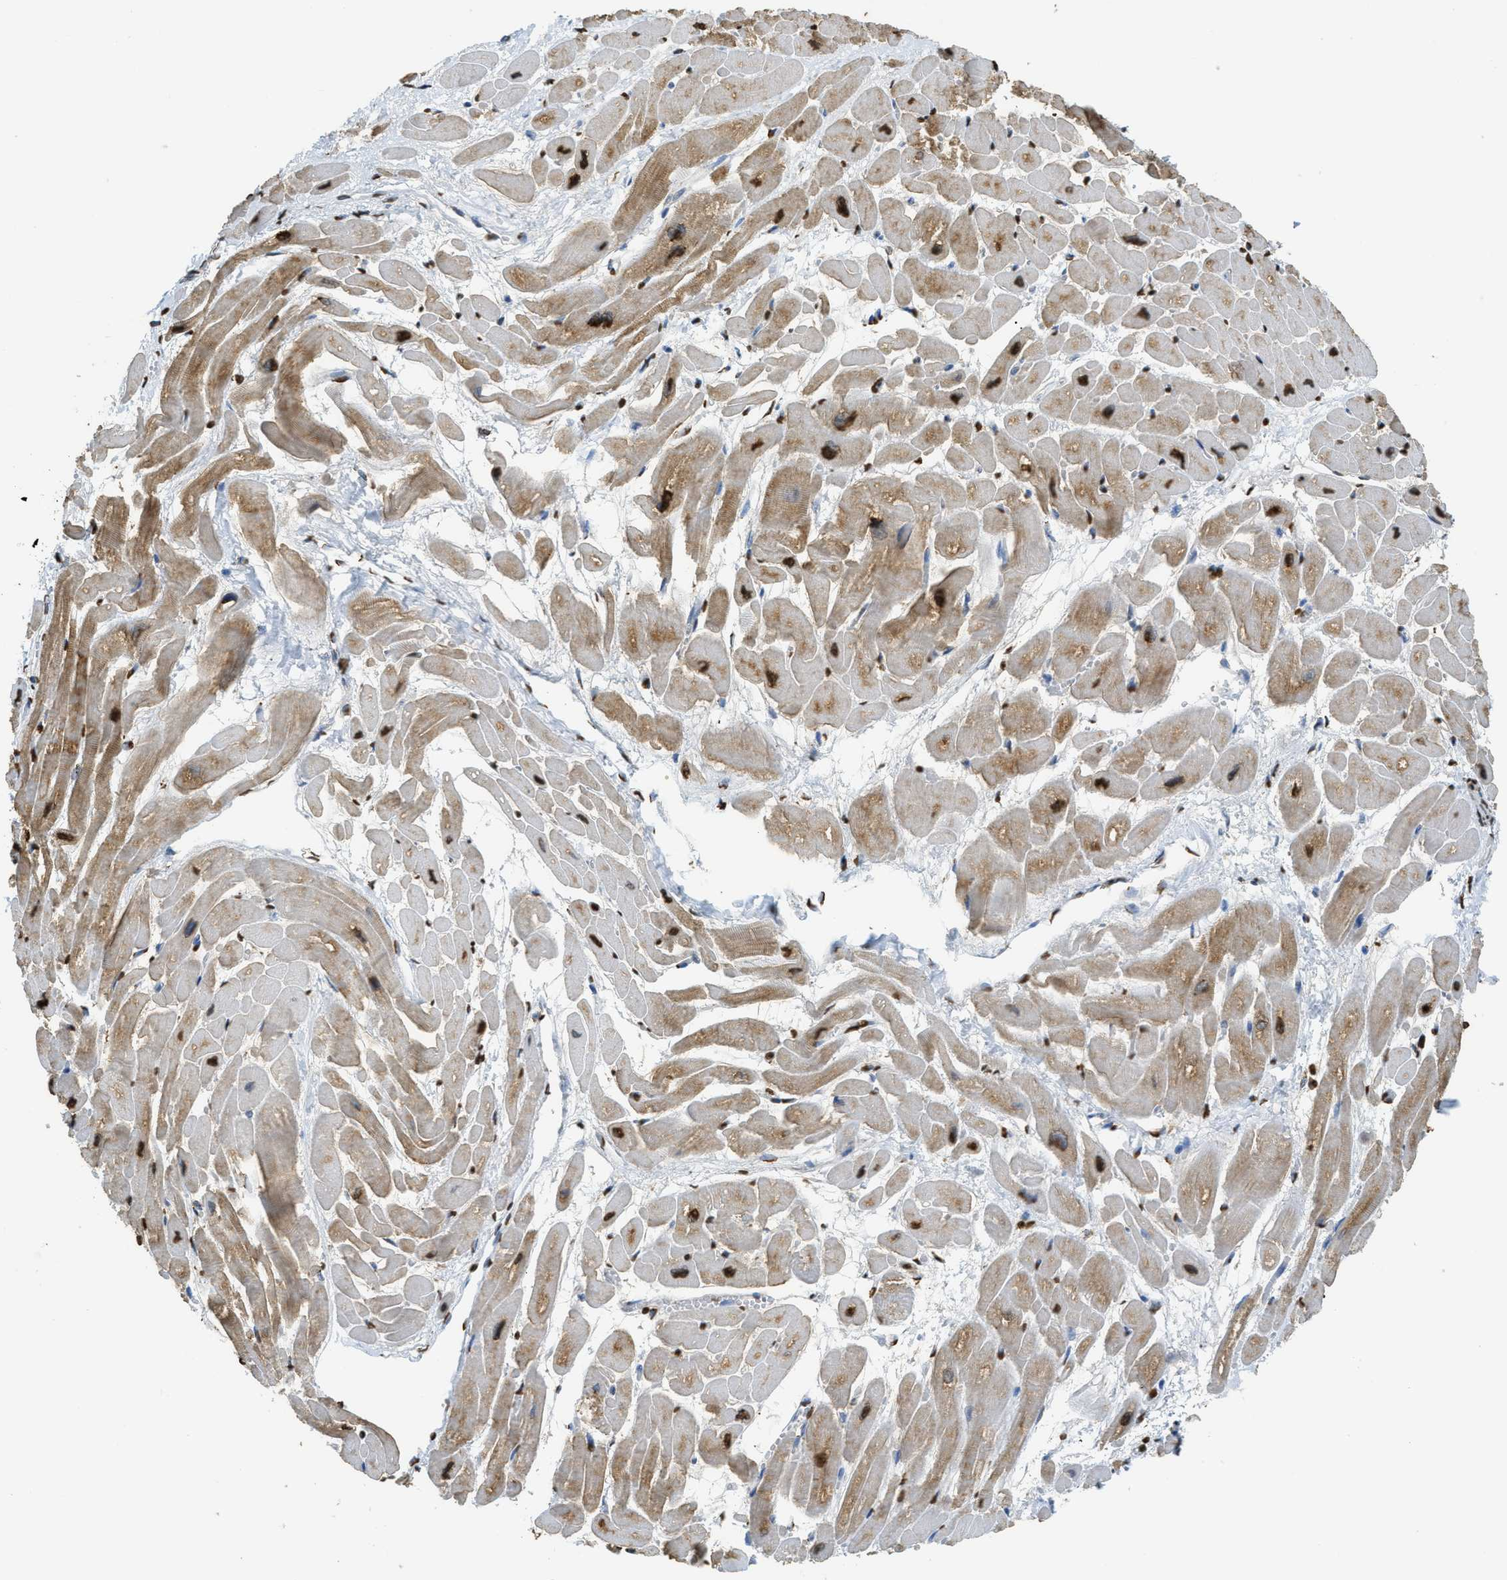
{"staining": {"intensity": "strong", "quantity": ">75%", "location": "cytoplasmic/membranous,nuclear"}, "tissue": "heart muscle", "cell_type": "Cardiomyocytes", "image_type": "normal", "snomed": [{"axis": "morphology", "description": "Normal tissue, NOS"}, {"axis": "topography", "description": "Heart"}], "caption": "Strong cytoplasmic/membranous,nuclear protein expression is seen in about >75% of cardiomyocytes in heart muscle.", "gene": "NR5A2", "patient": {"sex": "male", "age": 45}}